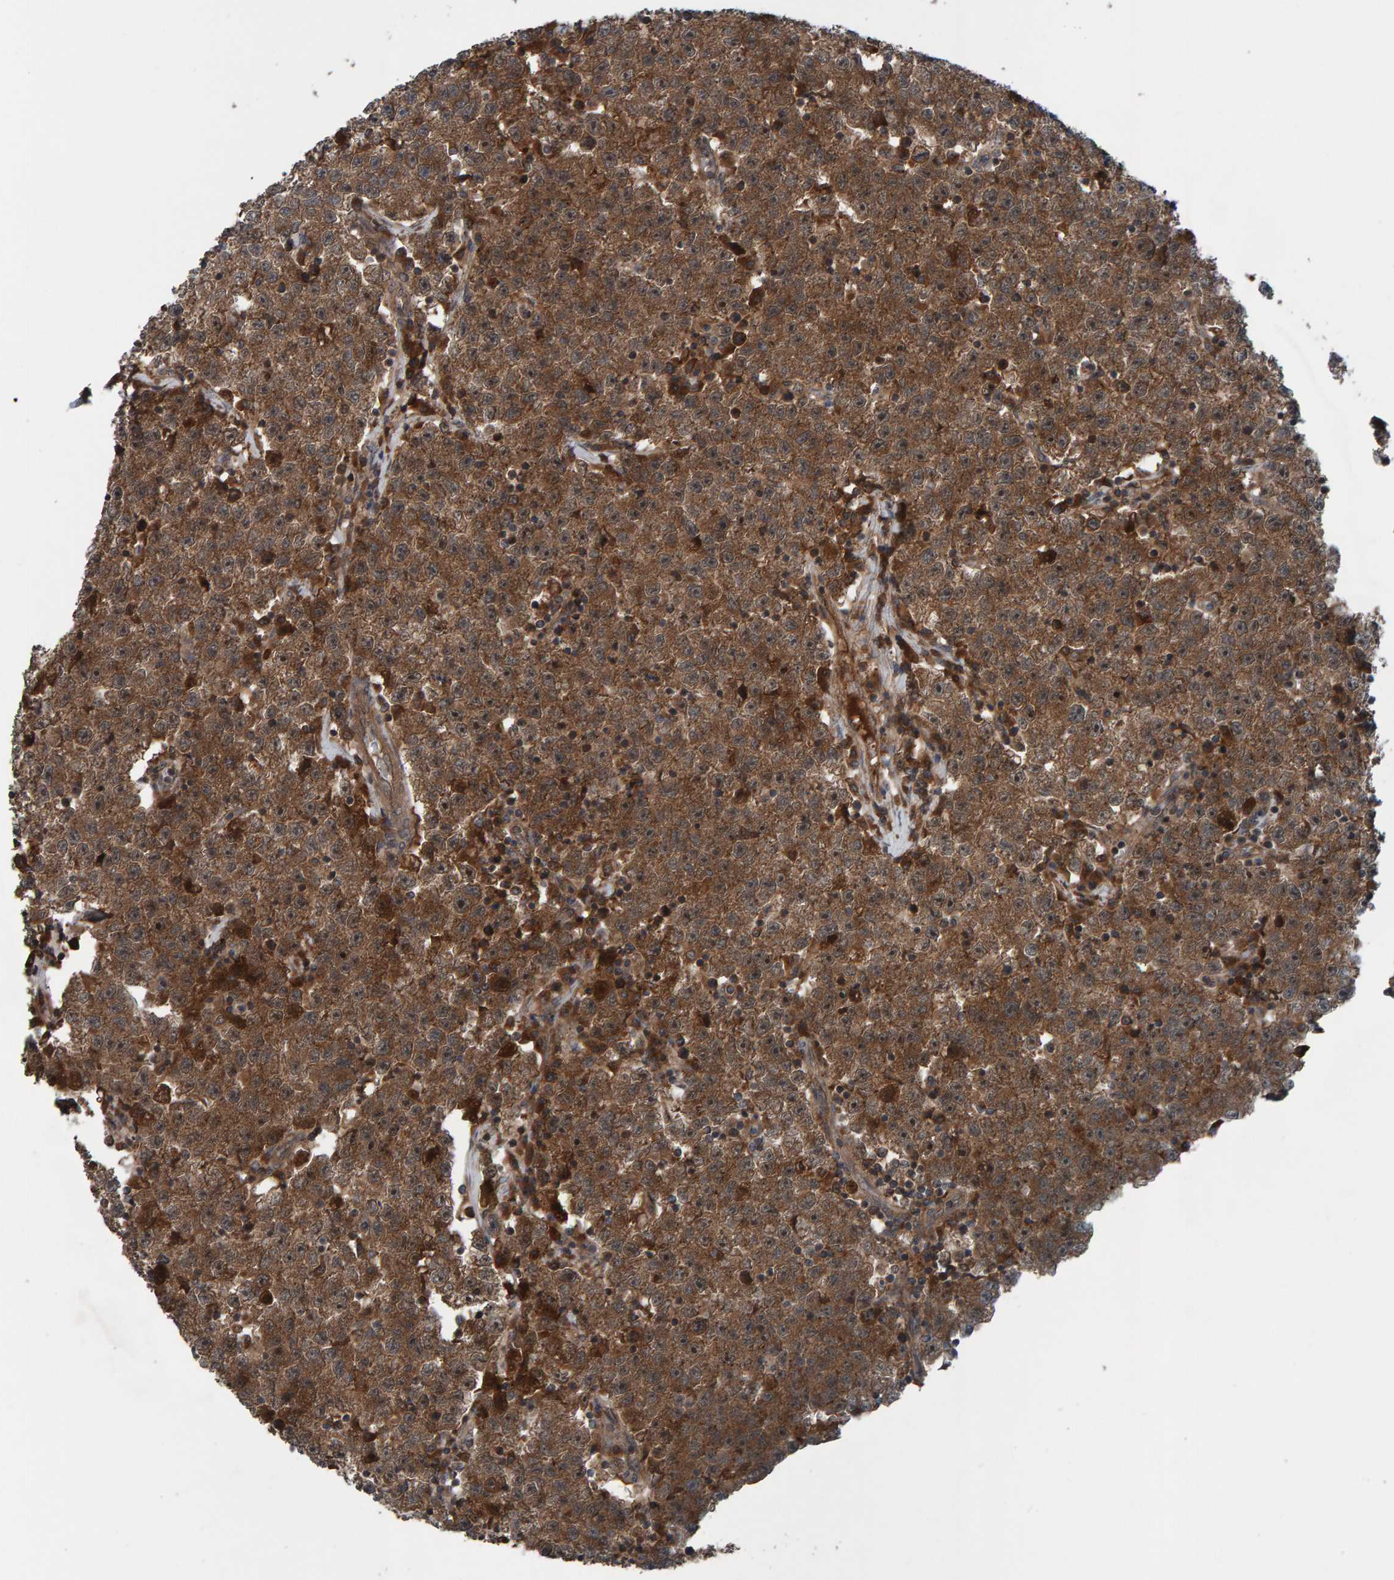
{"staining": {"intensity": "moderate", "quantity": ">75%", "location": "cytoplasmic/membranous"}, "tissue": "testis cancer", "cell_type": "Tumor cells", "image_type": "cancer", "snomed": [{"axis": "morphology", "description": "Seminoma, NOS"}, {"axis": "topography", "description": "Testis"}], "caption": "Immunohistochemical staining of testis seminoma demonstrates medium levels of moderate cytoplasmic/membranous expression in approximately >75% of tumor cells.", "gene": "CUEDC1", "patient": {"sex": "male", "age": 22}}